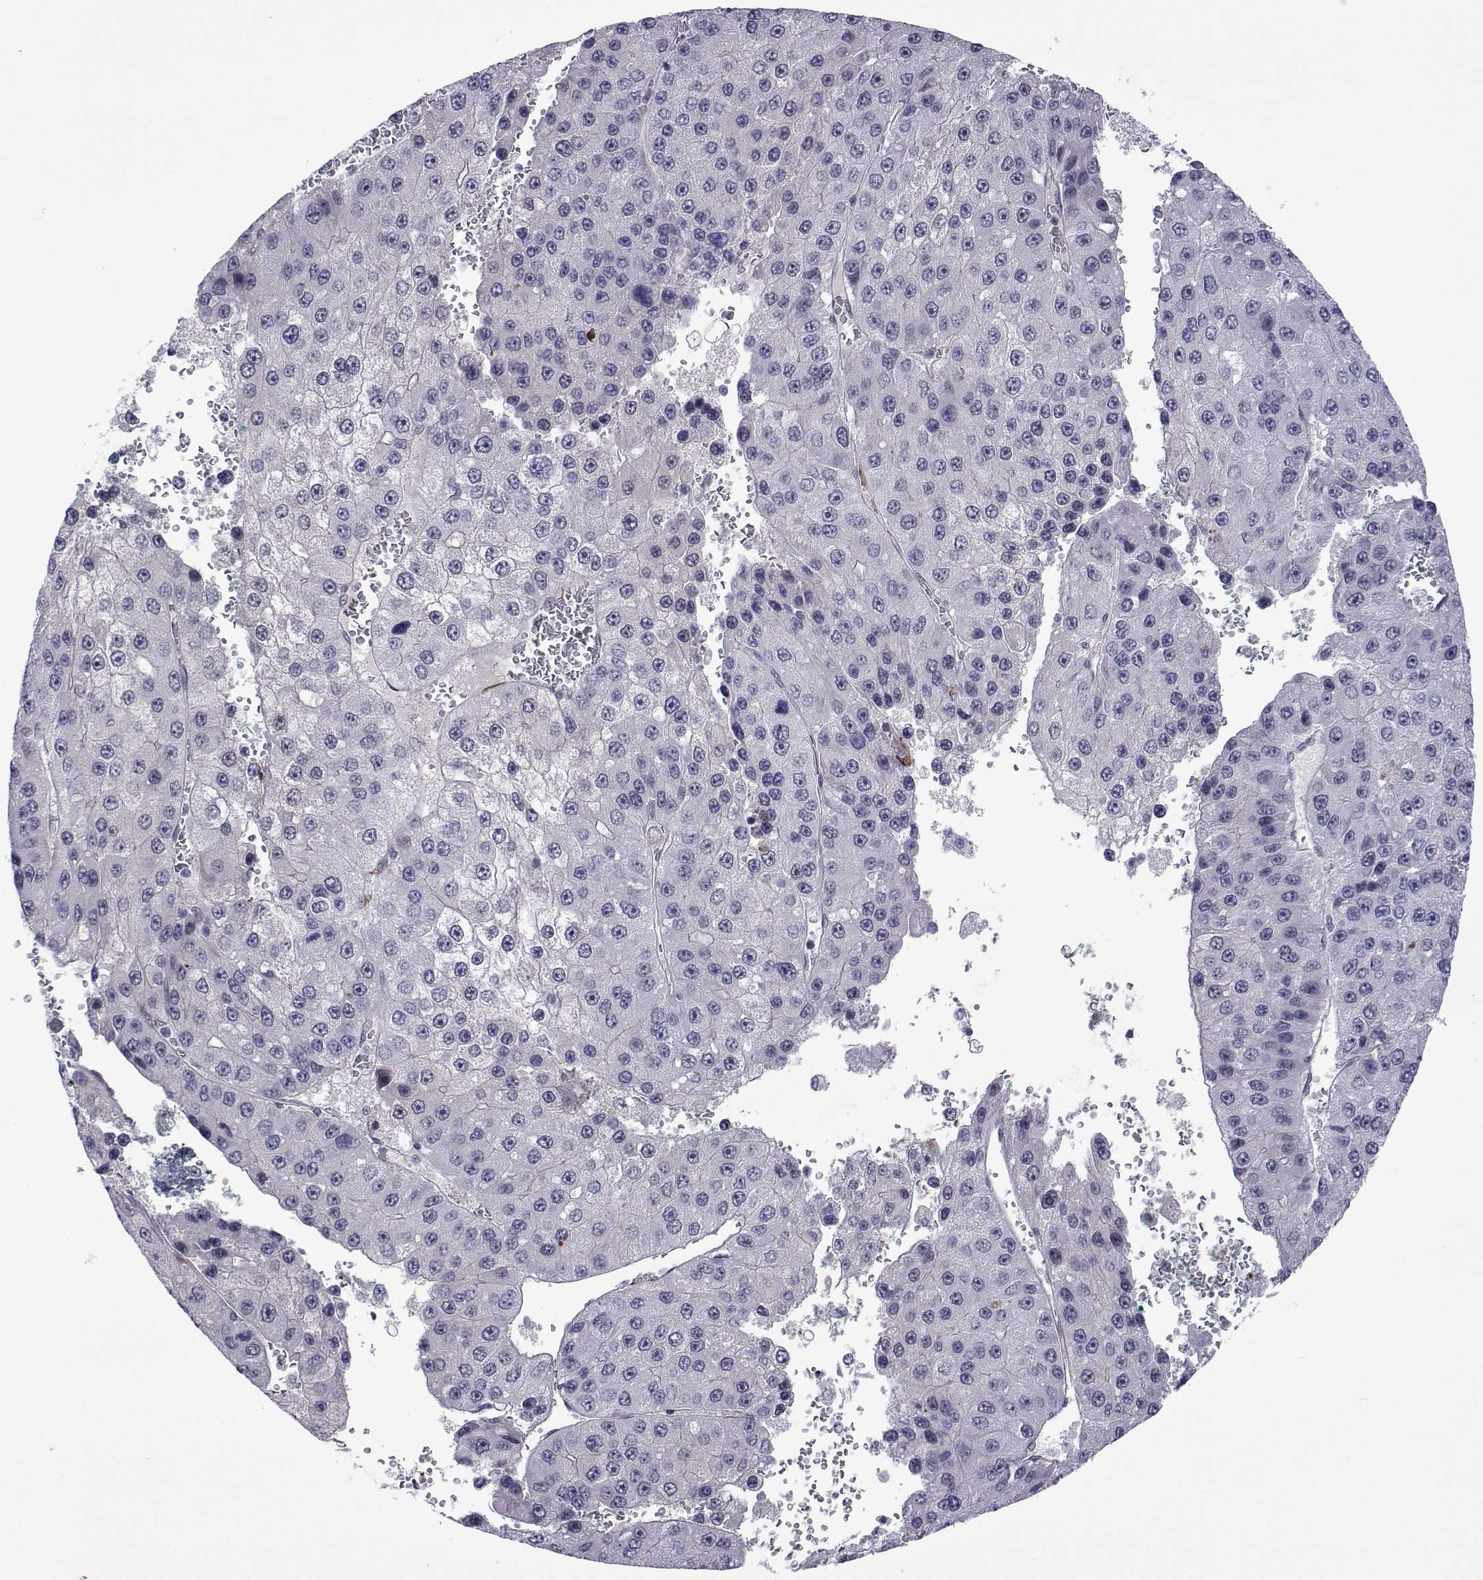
{"staining": {"intensity": "negative", "quantity": "none", "location": "none"}, "tissue": "liver cancer", "cell_type": "Tumor cells", "image_type": "cancer", "snomed": [{"axis": "morphology", "description": "Carcinoma, Hepatocellular, NOS"}, {"axis": "topography", "description": "Liver"}], "caption": "Tumor cells show no significant protein staining in liver hepatocellular carcinoma.", "gene": "EFCAB3", "patient": {"sex": "female", "age": 73}}